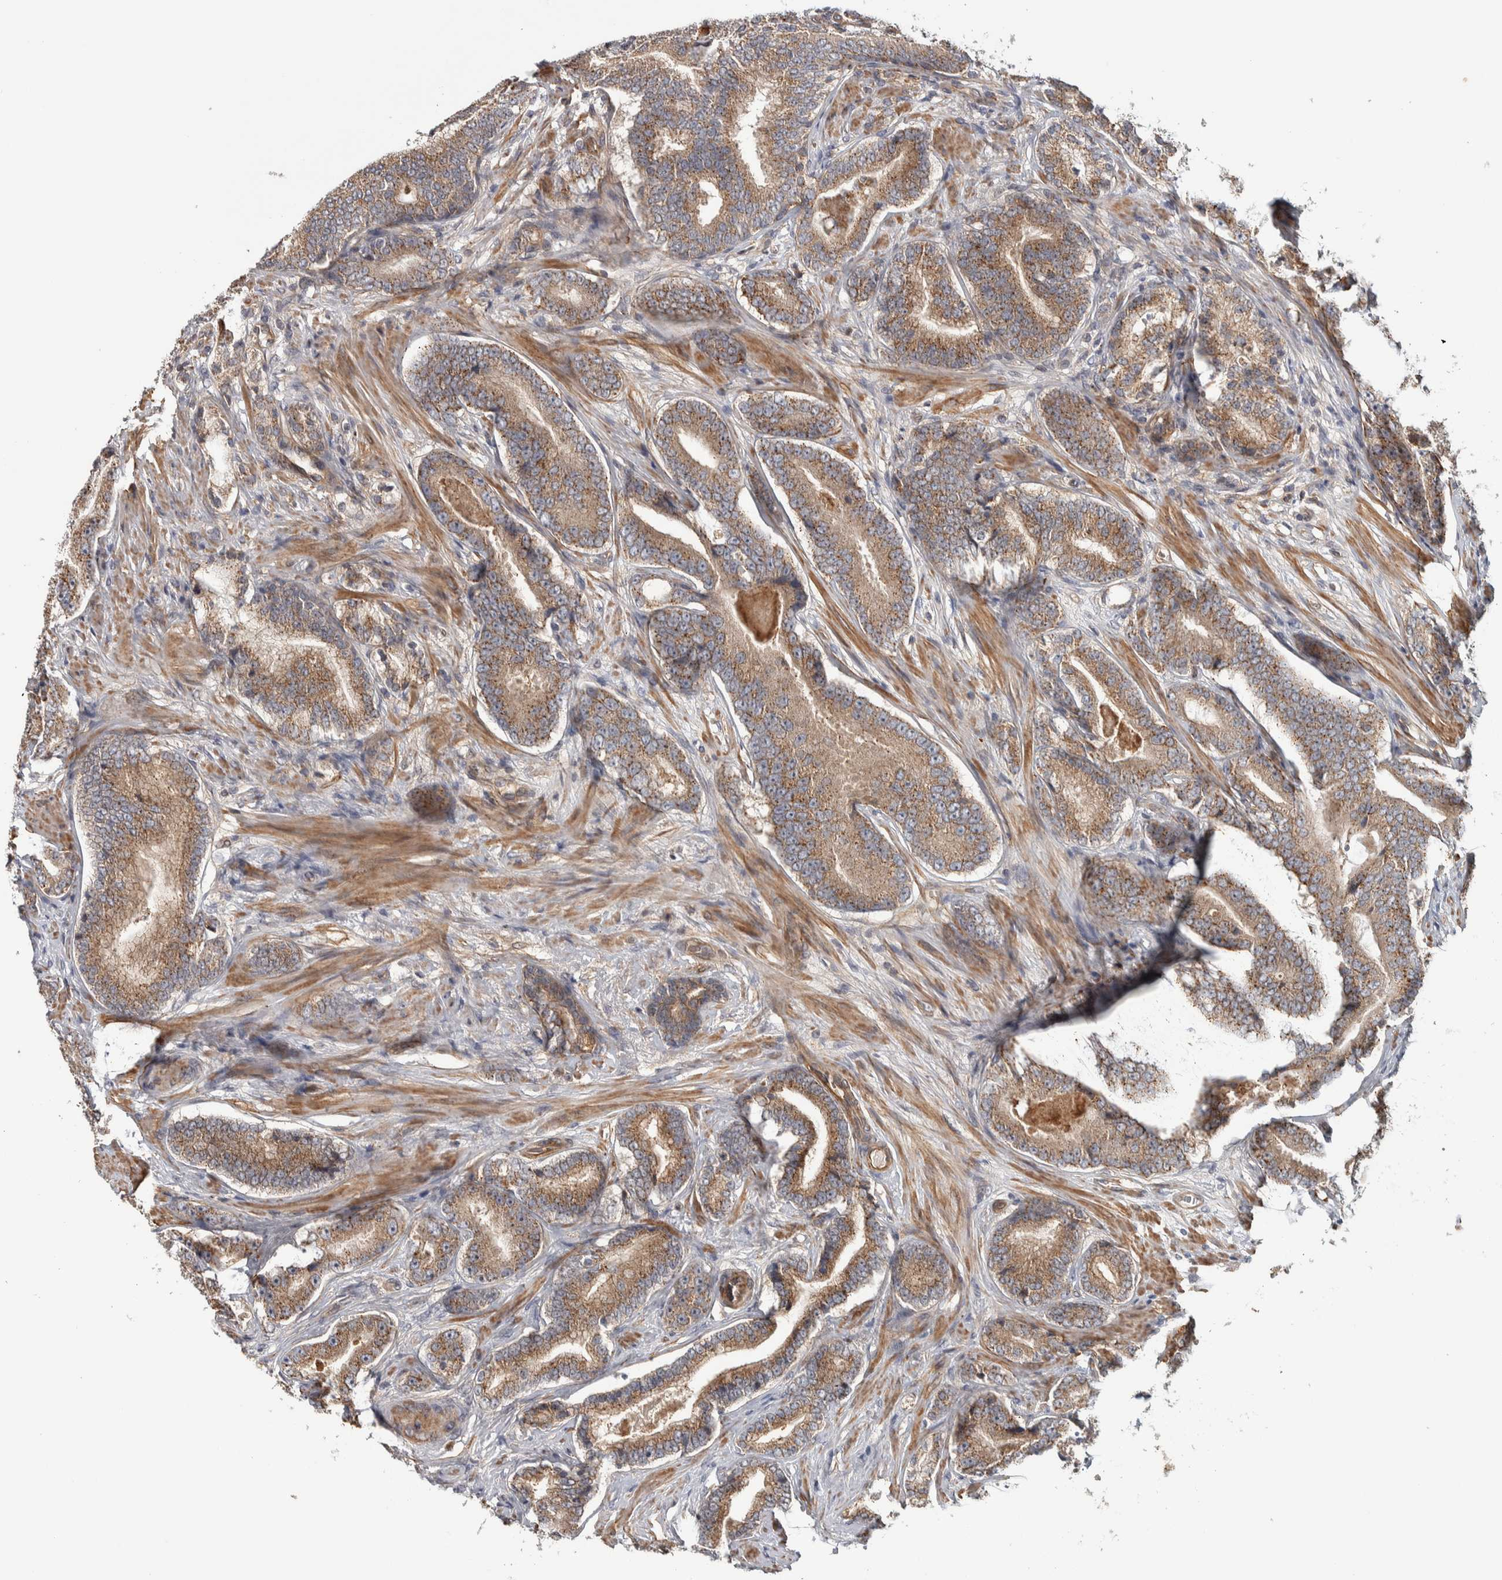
{"staining": {"intensity": "moderate", "quantity": ">75%", "location": "cytoplasmic/membranous"}, "tissue": "prostate cancer", "cell_type": "Tumor cells", "image_type": "cancer", "snomed": [{"axis": "morphology", "description": "Adenocarcinoma, High grade"}, {"axis": "topography", "description": "Prostate"}], "caption": "Immunohistochemical staining of prostate cancer (adenocarcinoma (high-grade)) demonstrates medium levels of moderate cytoplasmic/membranous positivity in about >75% of tumor cells. (Brightfield microscopy of DAB IHC at high magnification).", "gene": "CHMP4C", "patient": {"sex": "male", "age": 55}}